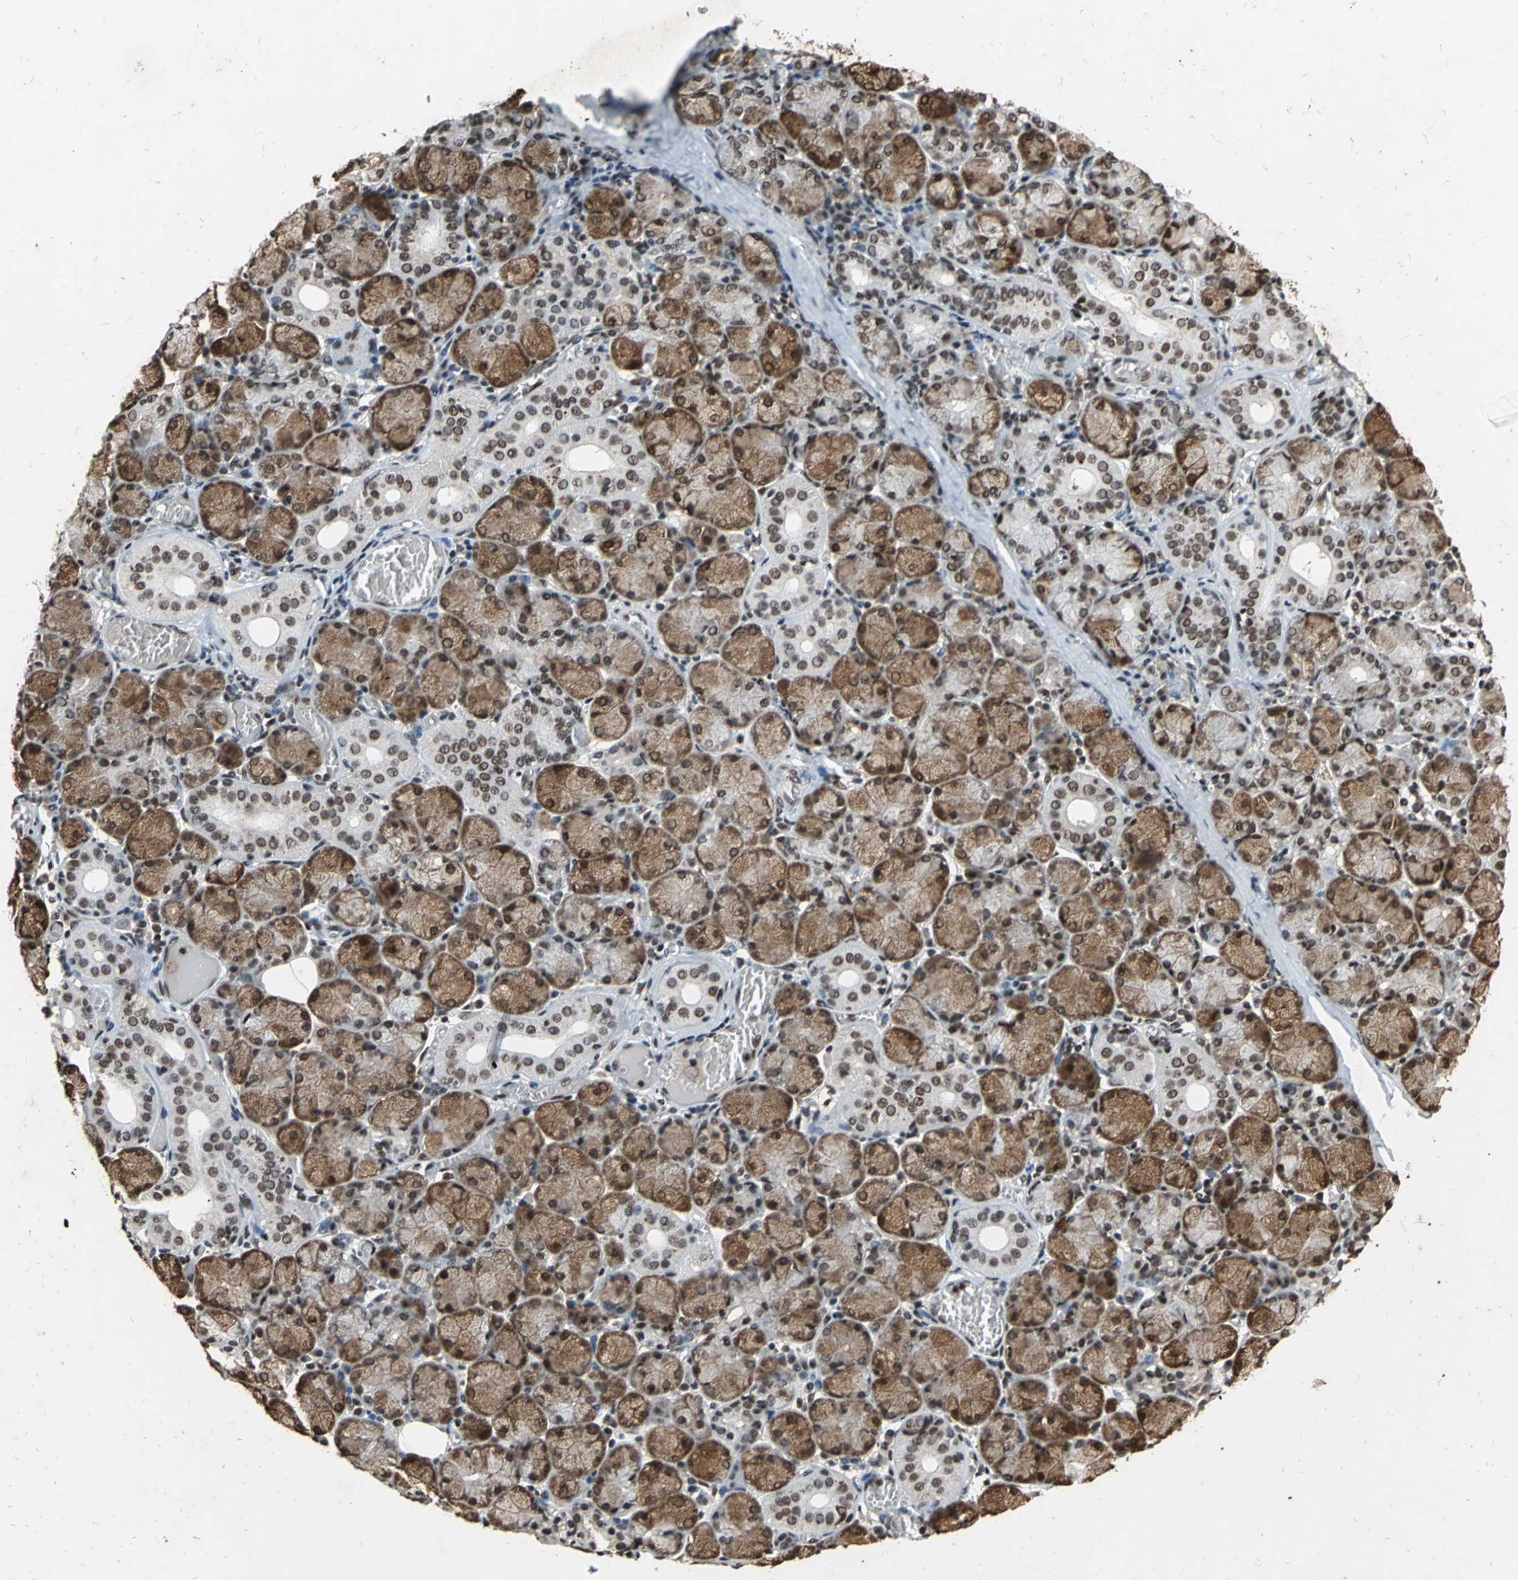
{"staining": {"intensity": "strong", "quantity": ">75%", "location": "cytoplasmic/membranous,nuclear"}, "tissue": "salivary gland", "cell_type": "Glandular cells", "image_type": "normal", "snomed": [{"axis": "morphology", "description": "Normal tissue, NOS"}, {"axis": "topography", "description": "Salivary gland"}], "caption": "High-power microscopy captured an IHC image of benign salivary gland, revealing strong cytoplasmic/membranous,nuclear positivity in approximately >75% of glandular cells.", "gene": "MTA2", "patient": {"sex": "female", "age": 24}}